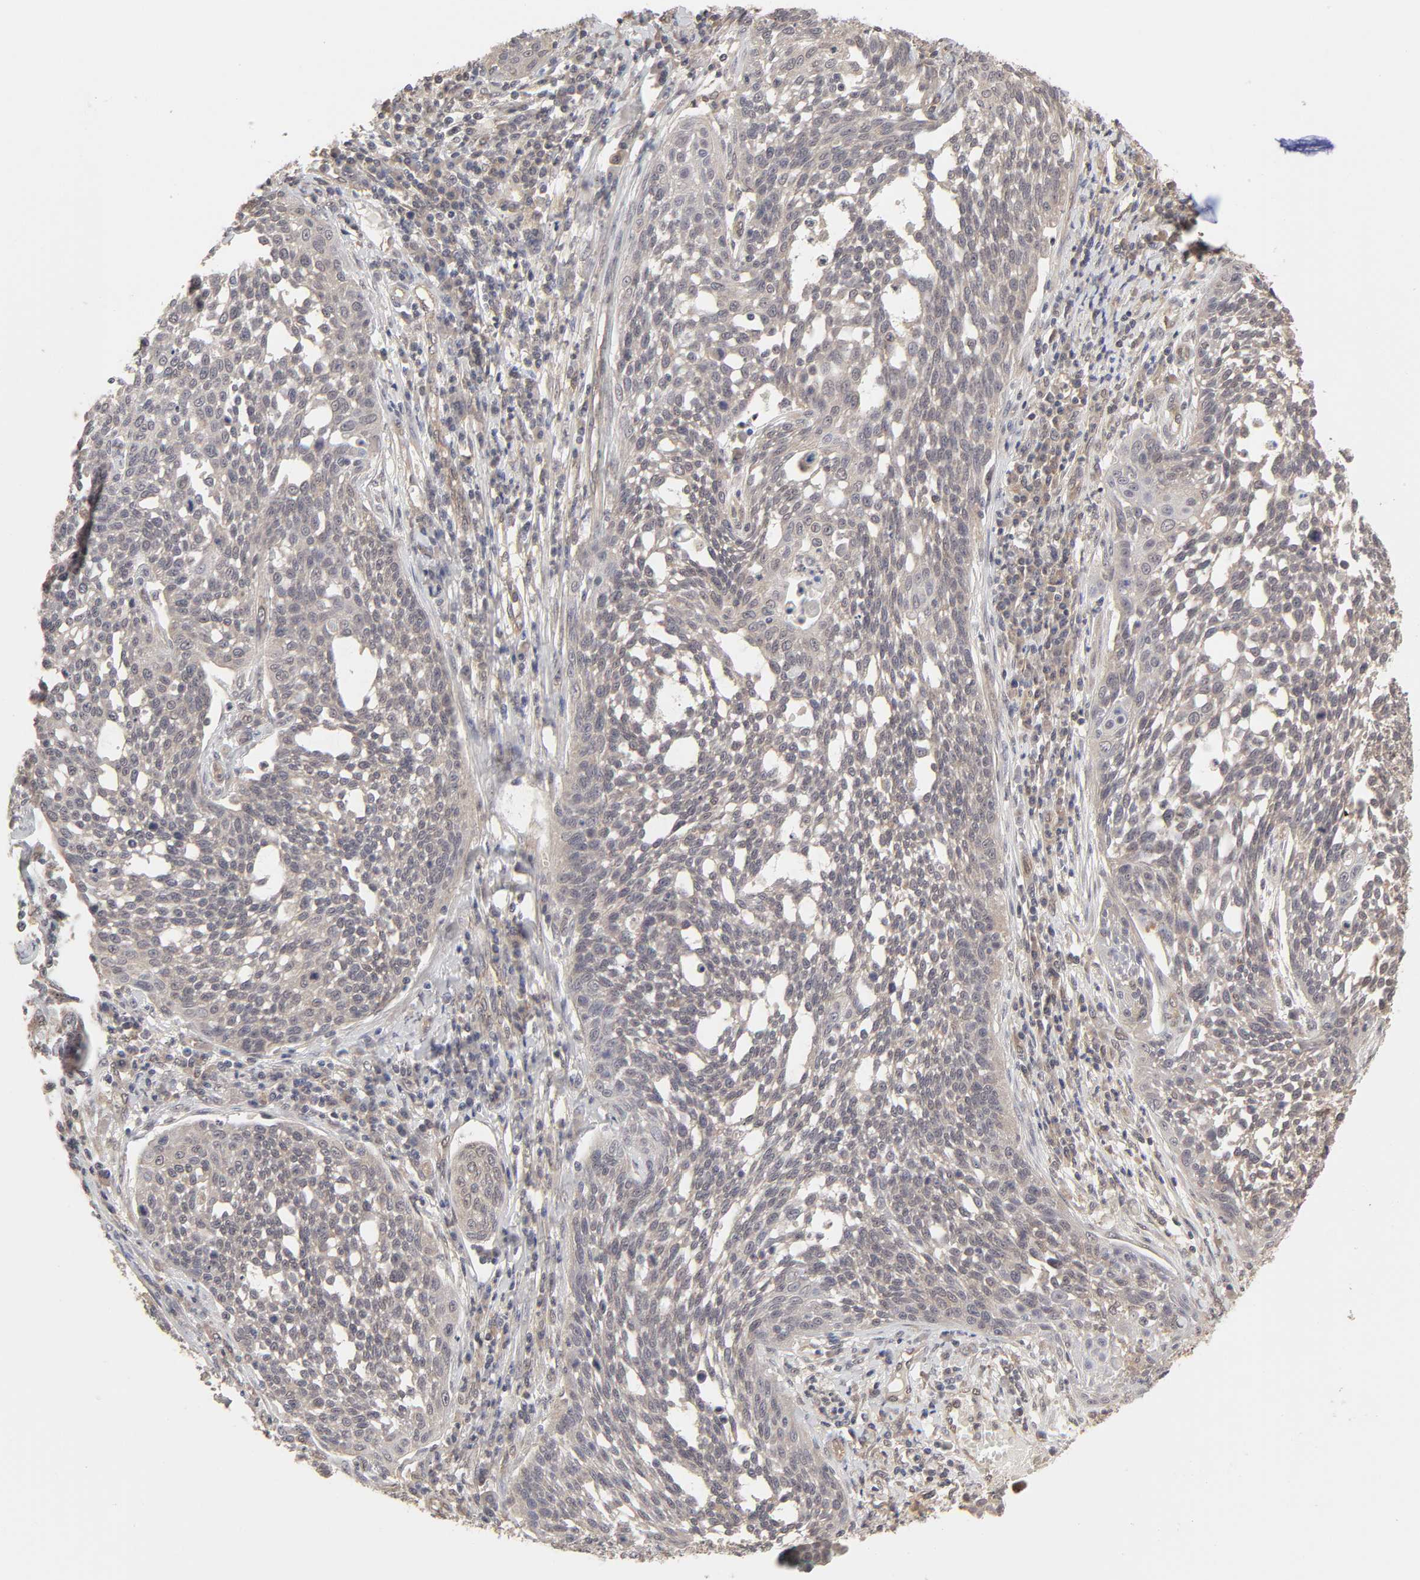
{"staining": {"intensity": "weak", "quantity": "<25%", "location": "cytoplasmic/membranous"}, "tissue": "cervical cancer", "cell_type": "Tumor cells", "image_type": "cancer", "snomed": [{"axis": "morphology", "description": "Squamous cell carcinoma, NOS"}, {"axis": "topography", "description": "Cervix"}], "caption": "High magnification brightfield microscopy of cervical cancer (squamous cell carcinoma) stained with DAB (brown) and counterstained with hematoxylin (blue): tumor cells show no significant positivity. The staining was performed using DAB (3,3'-diaminobenzidine) to visualize the protein expression in brown, while the nuclei were stained in blue with hematoxylin (Magnification: 20x).", "gene": "MAPK1", "patient": {"sex": "female", "age": 34}}